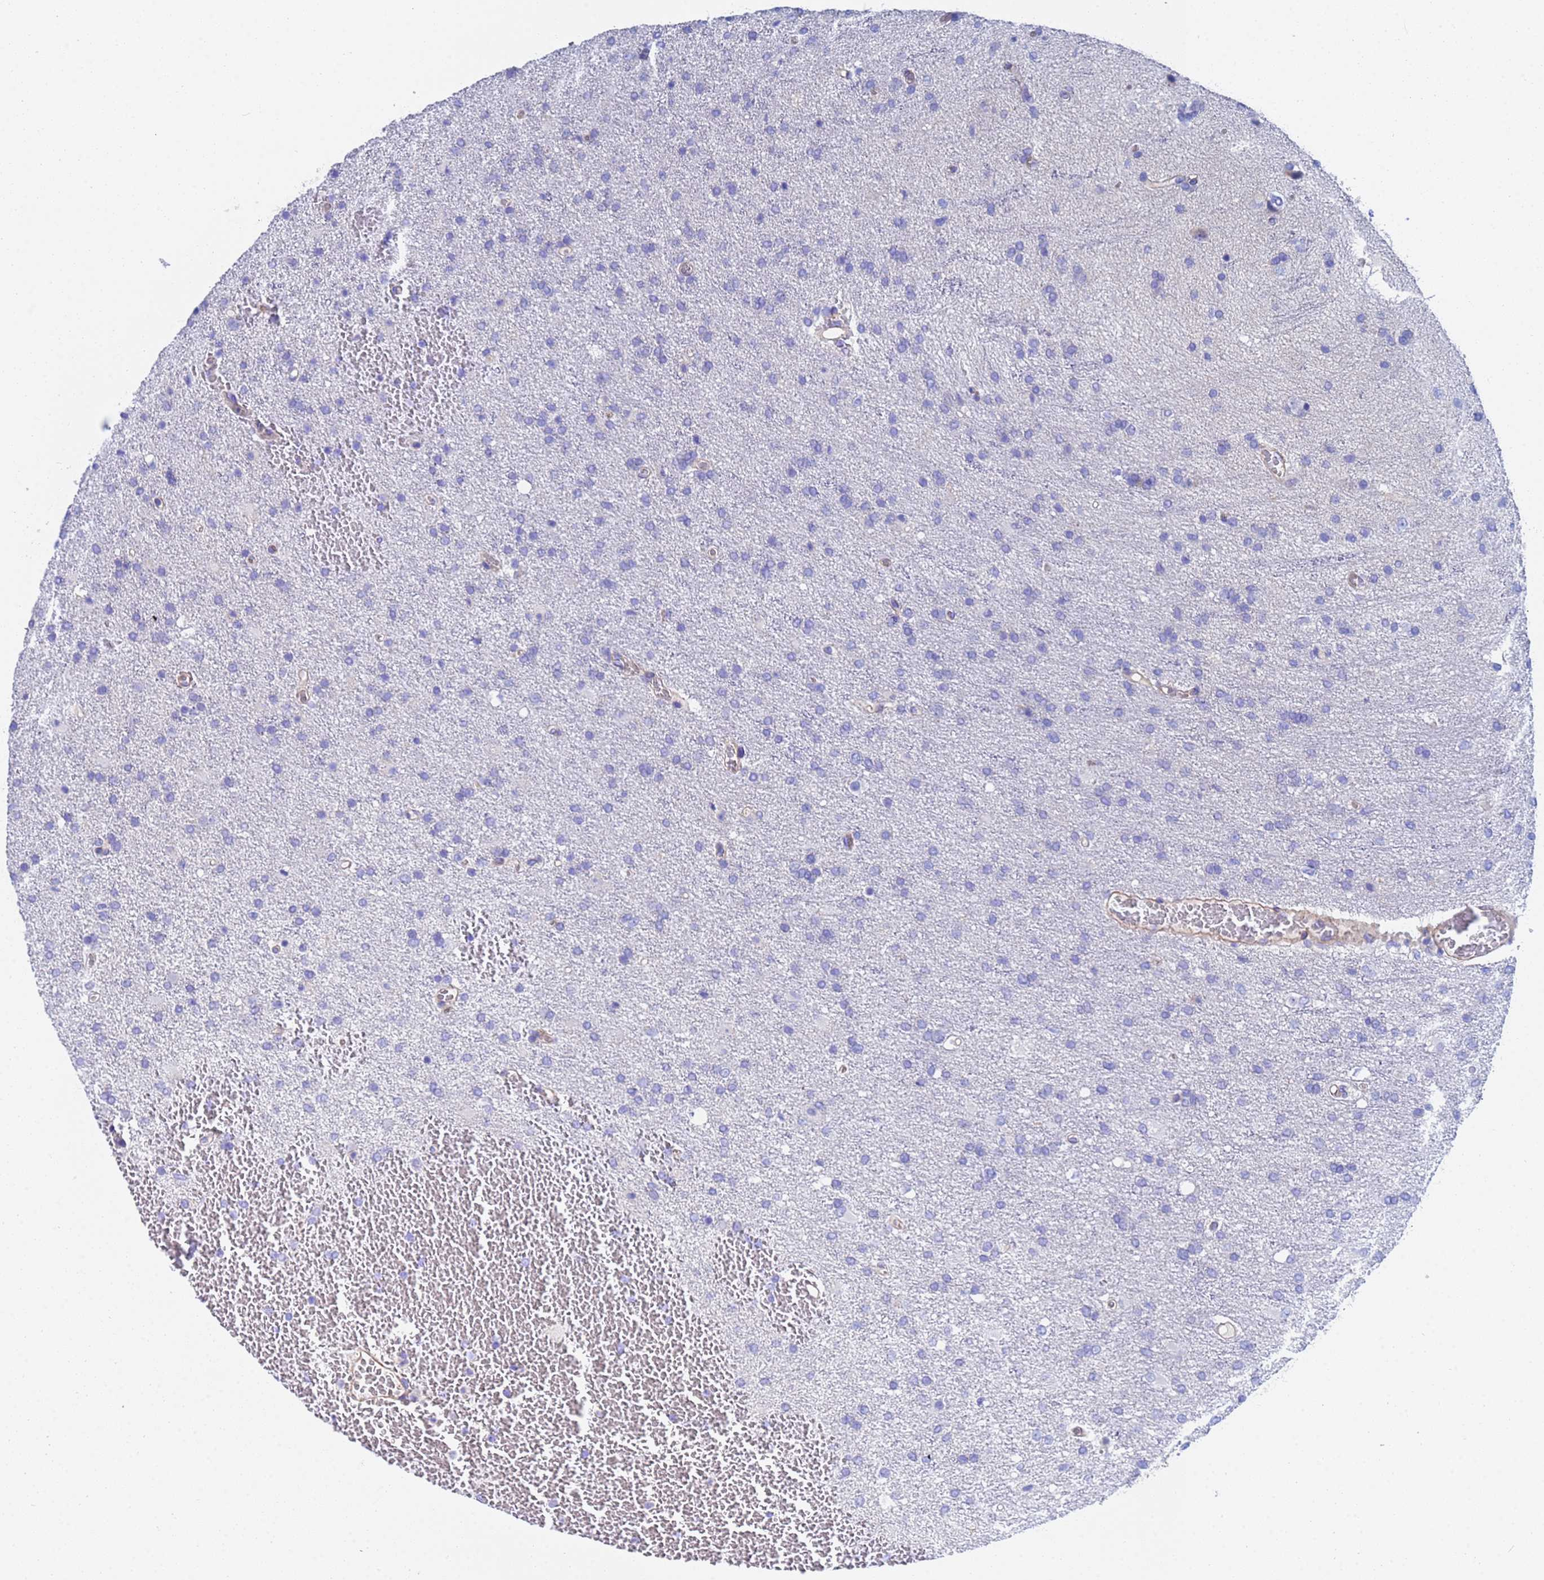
{"staining": {"intensity": "negative", "quantity": "none", "location": "none"}, "tissue": "glioma", "cell_type": "Tumor cells", "image_type": "cancer", "snomed": [{"axis": "morphology", "description": "Glioma, malignant, High grade"}, {"axis": "topography", "description": "Brain"}], "caption": "Tumor cells show no significant expression in malignant glioma (high-grade). (DAB (3,3'-diaminobenzidine) IHC, high magnification).", "gene": "CST4", "patient": {"sex": "female", "age": 74}}